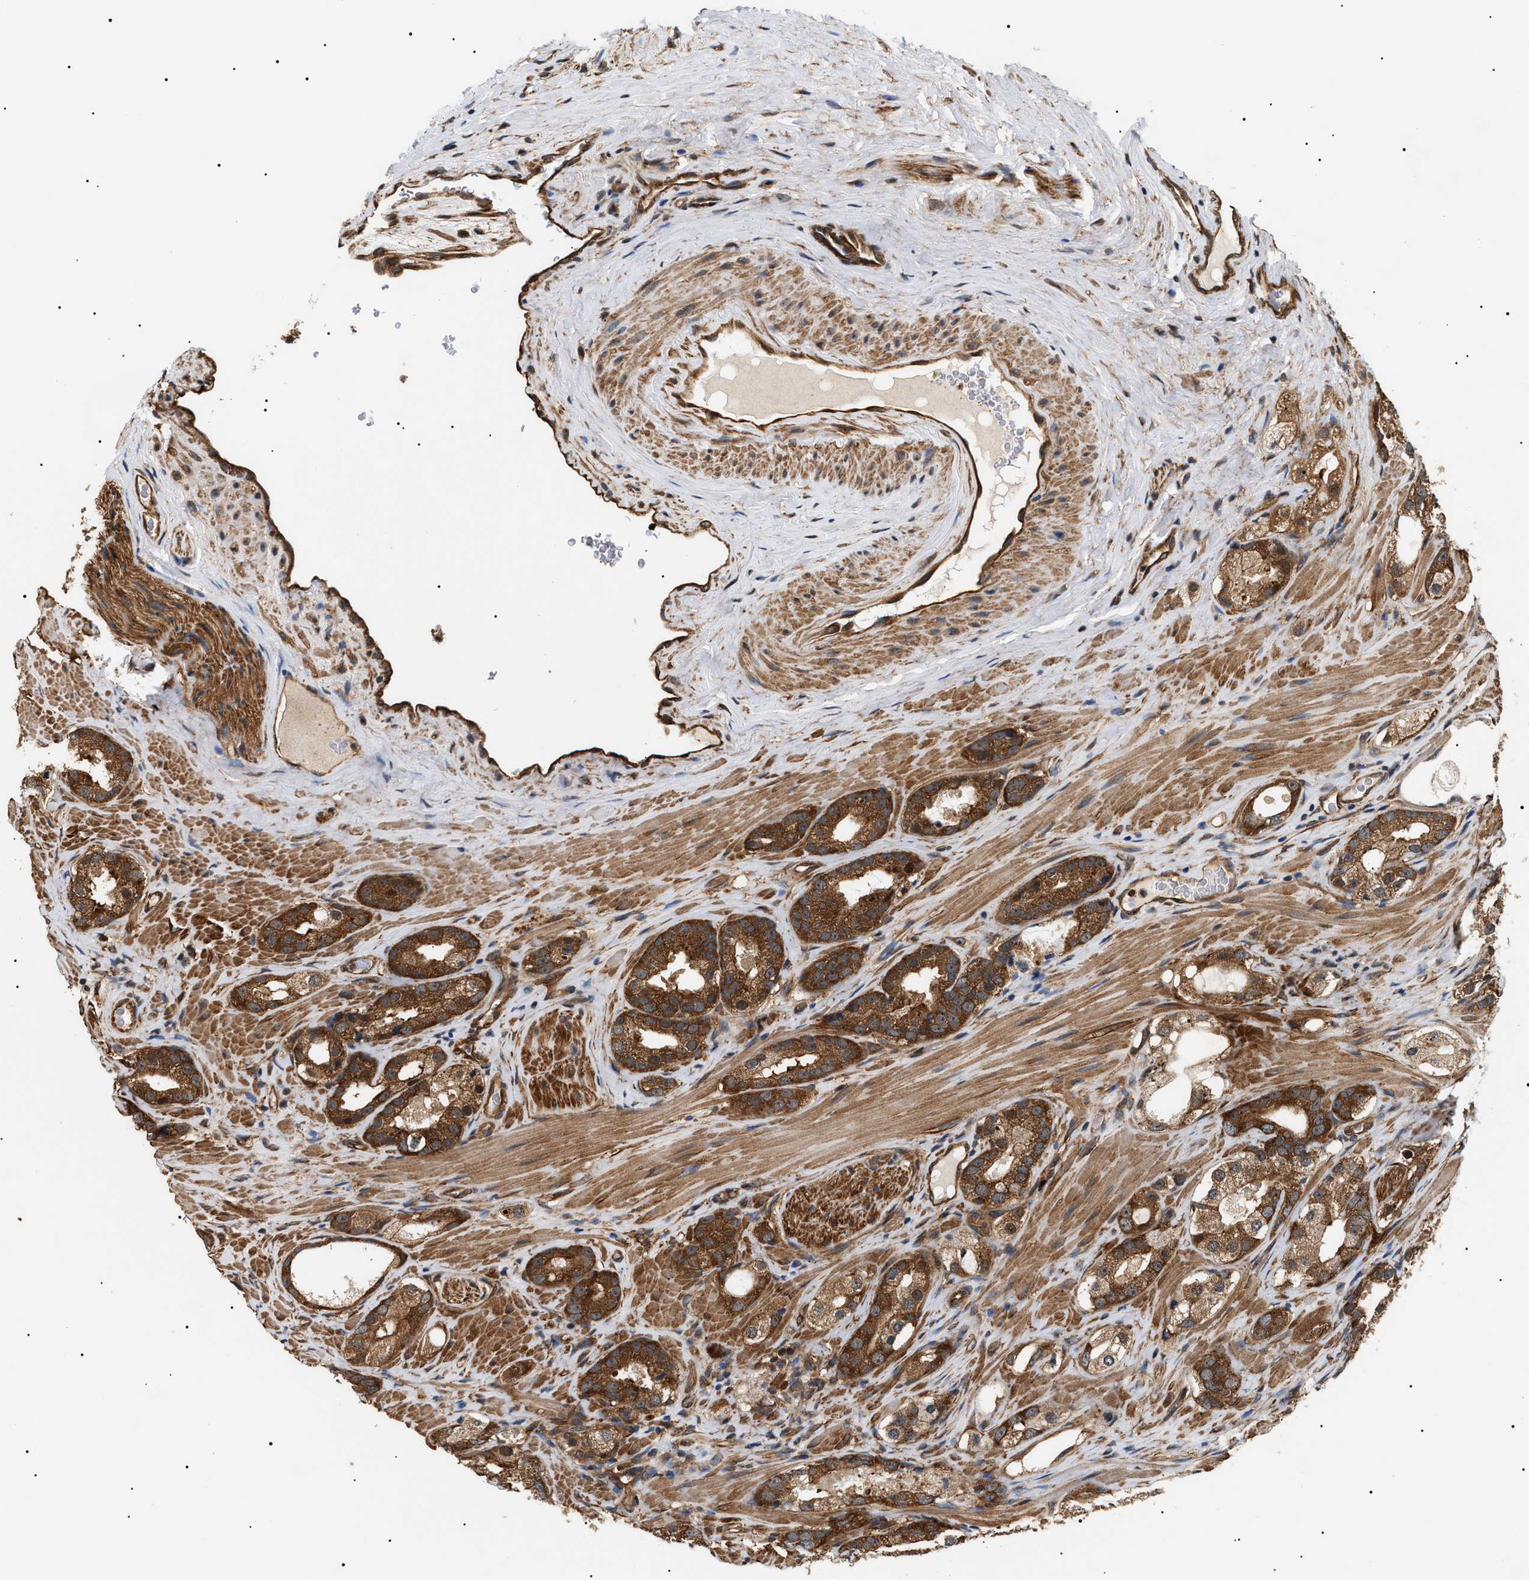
{"staining": {"intensity": "strong", "quantity": ">75%", "location": "cytoplasmic/membranous"}, "tissue": "prostate cancer", "cell_type": "Tumor cells", "image_type": "cancer", "snomed": [{"axis": "morphology", "description": "Adenocarcinoma, High grade"}, {"axis": "topography", "description": "Prostate"}], "caption": "Immunohistochemistry (IHC) of high-grade adenocarcinoma (prostate) exhibits high levels of strong cytoplasmic/membranous staining in approximately >75% of tumor cells.", "gene": "SH3GLB2", "patient": {"sex": "male", "age": 63}}